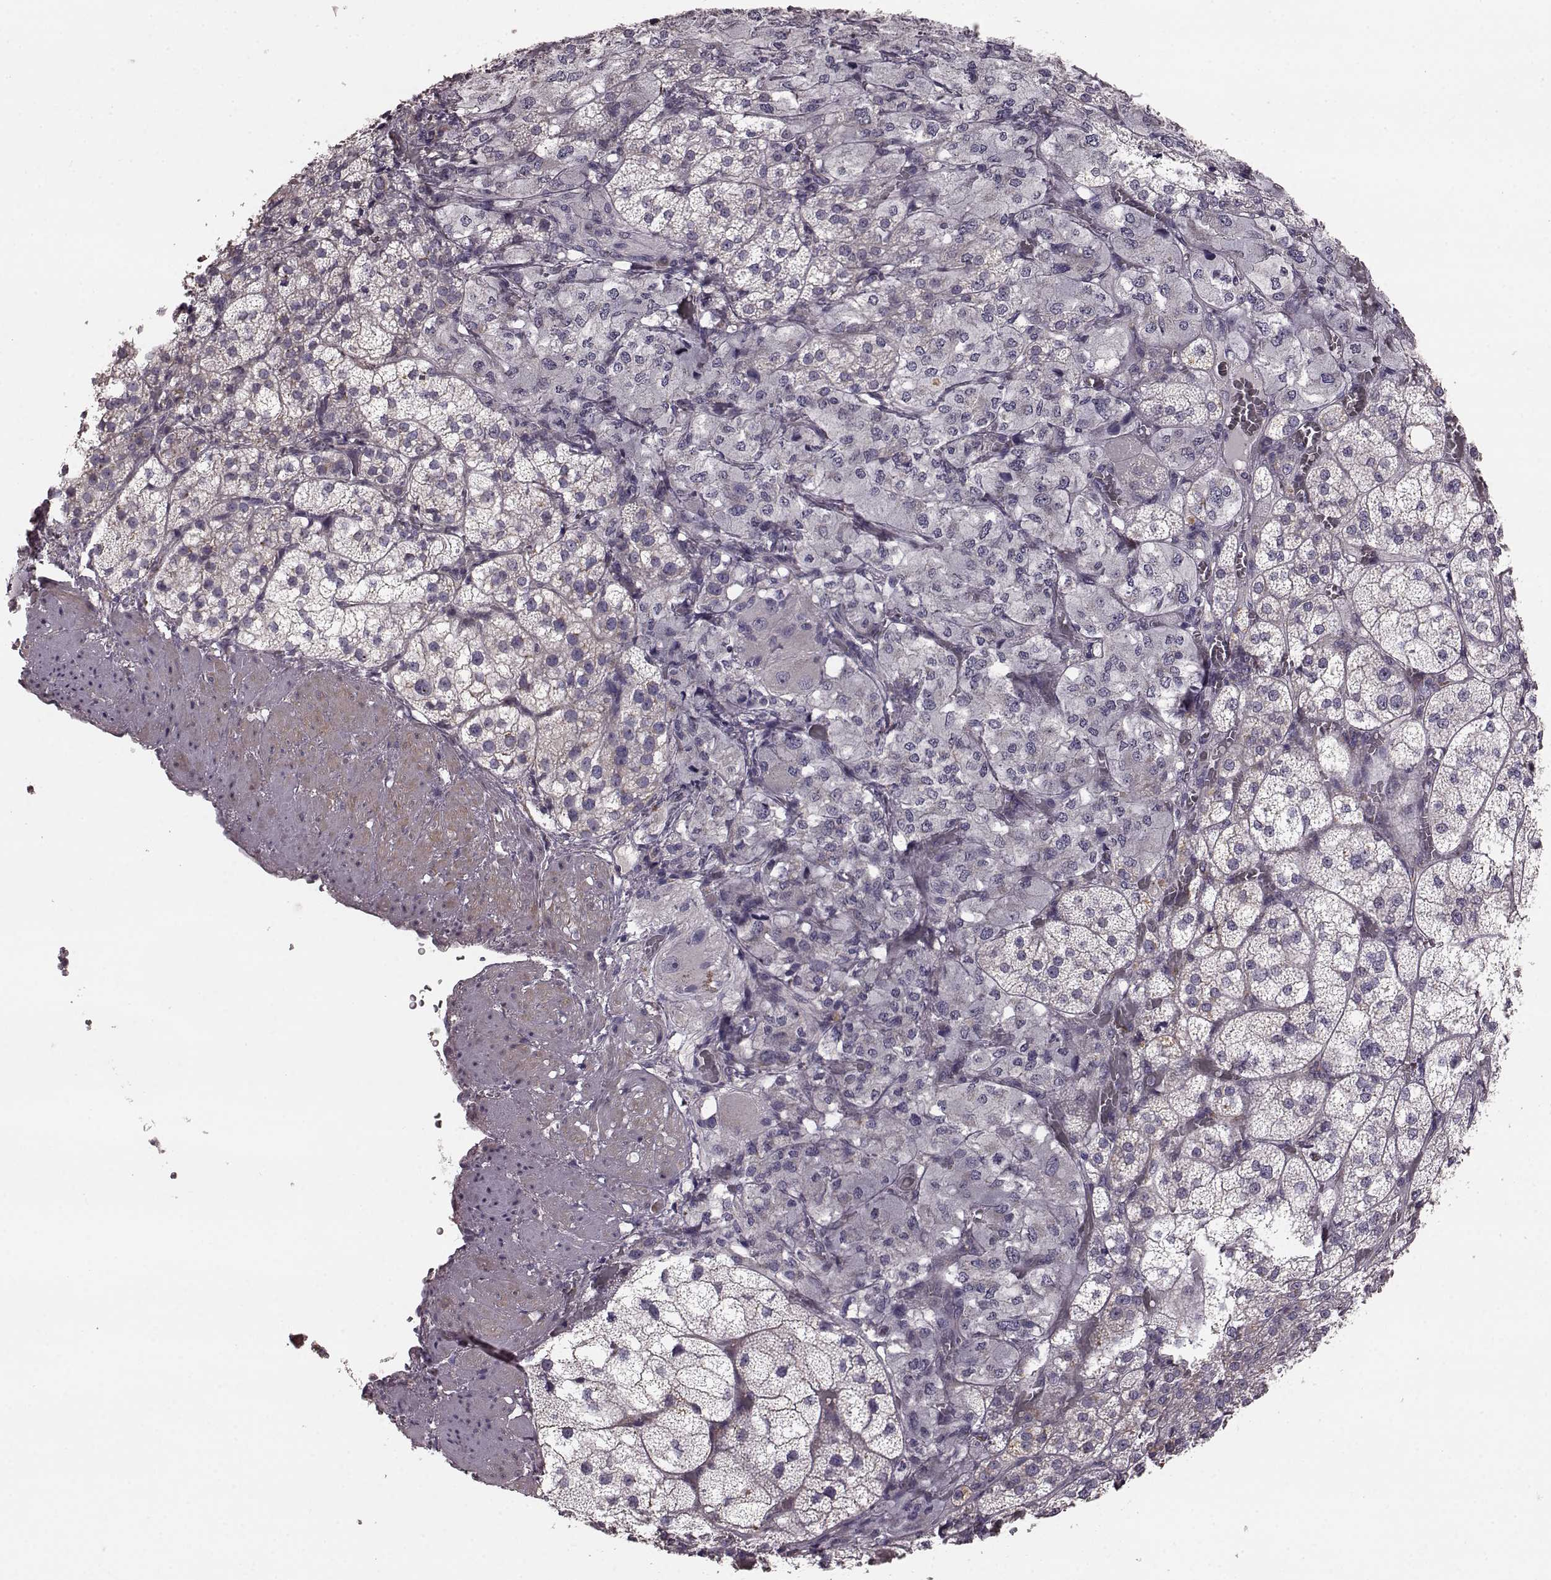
{"staining": {"intensity": "moderate", "quantity": "<25%", "location": "cytoplasmic/membranous"}, "tissue": "adrenal gland", "cell_type": "Glandular cells", "image_type": "normal", "snomed": [{"axis": "morphology", "description": "Normal tissue, NOS"}, {"axis": "topography", "description": "Adrenal gland"}], "caption": "Immunohistochemical staining of benign adrenal gland demonstrates low levels of moderate cytoplasmic/membranous staining in approximately <25% of glandular cells. The staining is performed using DAB (3,3'-diaminobenzidine) brown chromogen to label protein expression. The nuclei are counter-stained blue using hematoxylin.", "gene": "SLC52A3", "patient": {"sex": "female", "age": 60}}